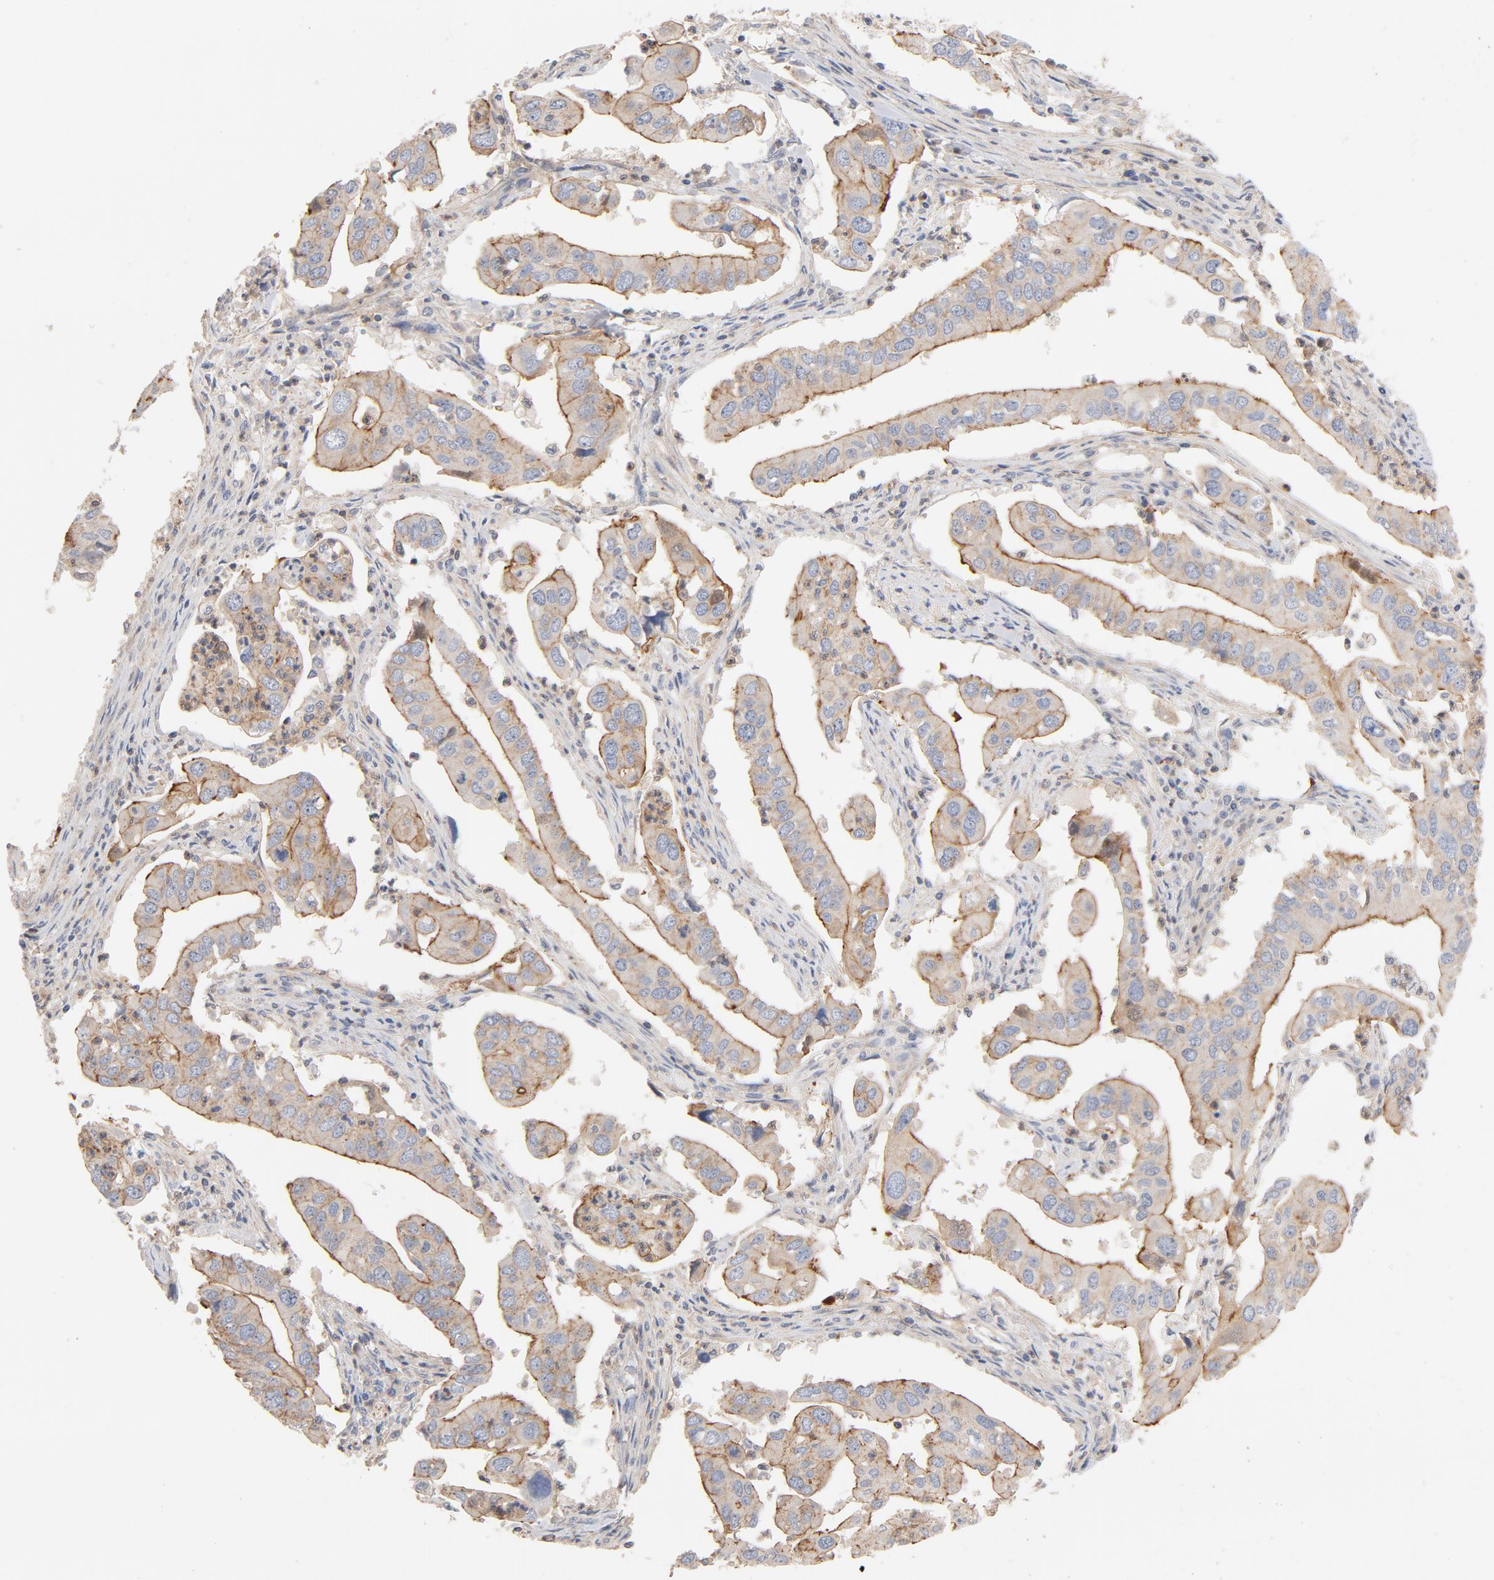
{"staining": {"intensity": "moderate", "quantity": ">75%", "location": "cytoplasmic/membranous"}, "tissue": "lung cancer", "cell_type": "Tumor cells", "image_type": "cancer", "snomed": [{"axis": "morphology", "description": "Adenocarcinoma, NOS"}, {"axis": "topography", "description": "Lung"}], "caption": "Human lung cancer stained with a brown dye reveals moderate cytoplasmic/membranous positive staining in about >75% of tumor cells.", "gene": "STRN3", "patient": {"sex": "male", "age": 48}}